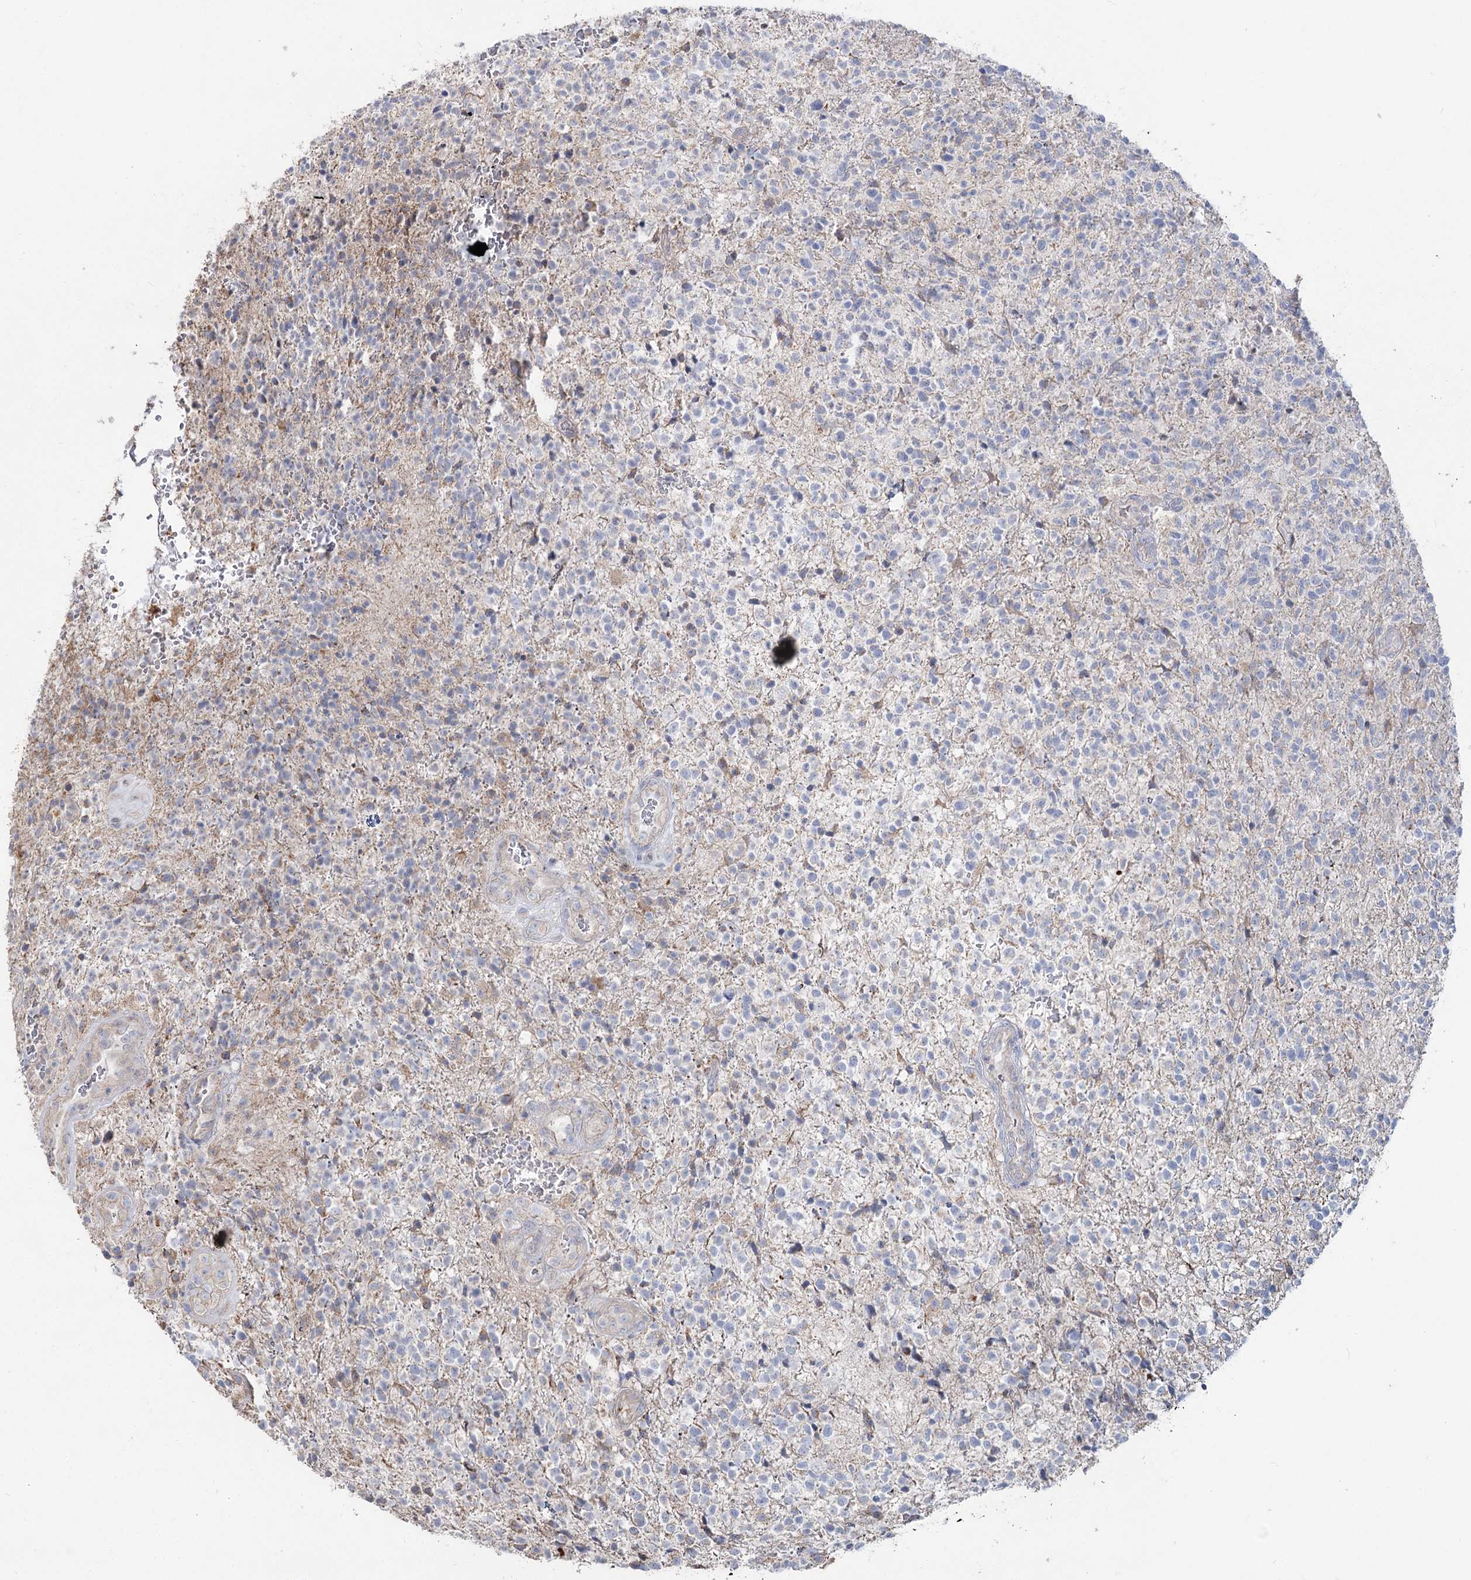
{"staining": {"intensity": "negative", "quantity": "none", "location": "none"}, "tissue": "glioma", "cell_type": "Tumor cells", "image_type": "cancer", "snomed": [{"axis": "morphology", "description": "Glioma, malignant, High grade"}, {"axis": "topography", "description": "Brain"}], "caption": "This is an immunohistochemistry image of human high-grade glioma (malignant). There is no expression in tumor cells.", "gene": "TMEM187", "patient": {"sex": "male", "age": 56}}